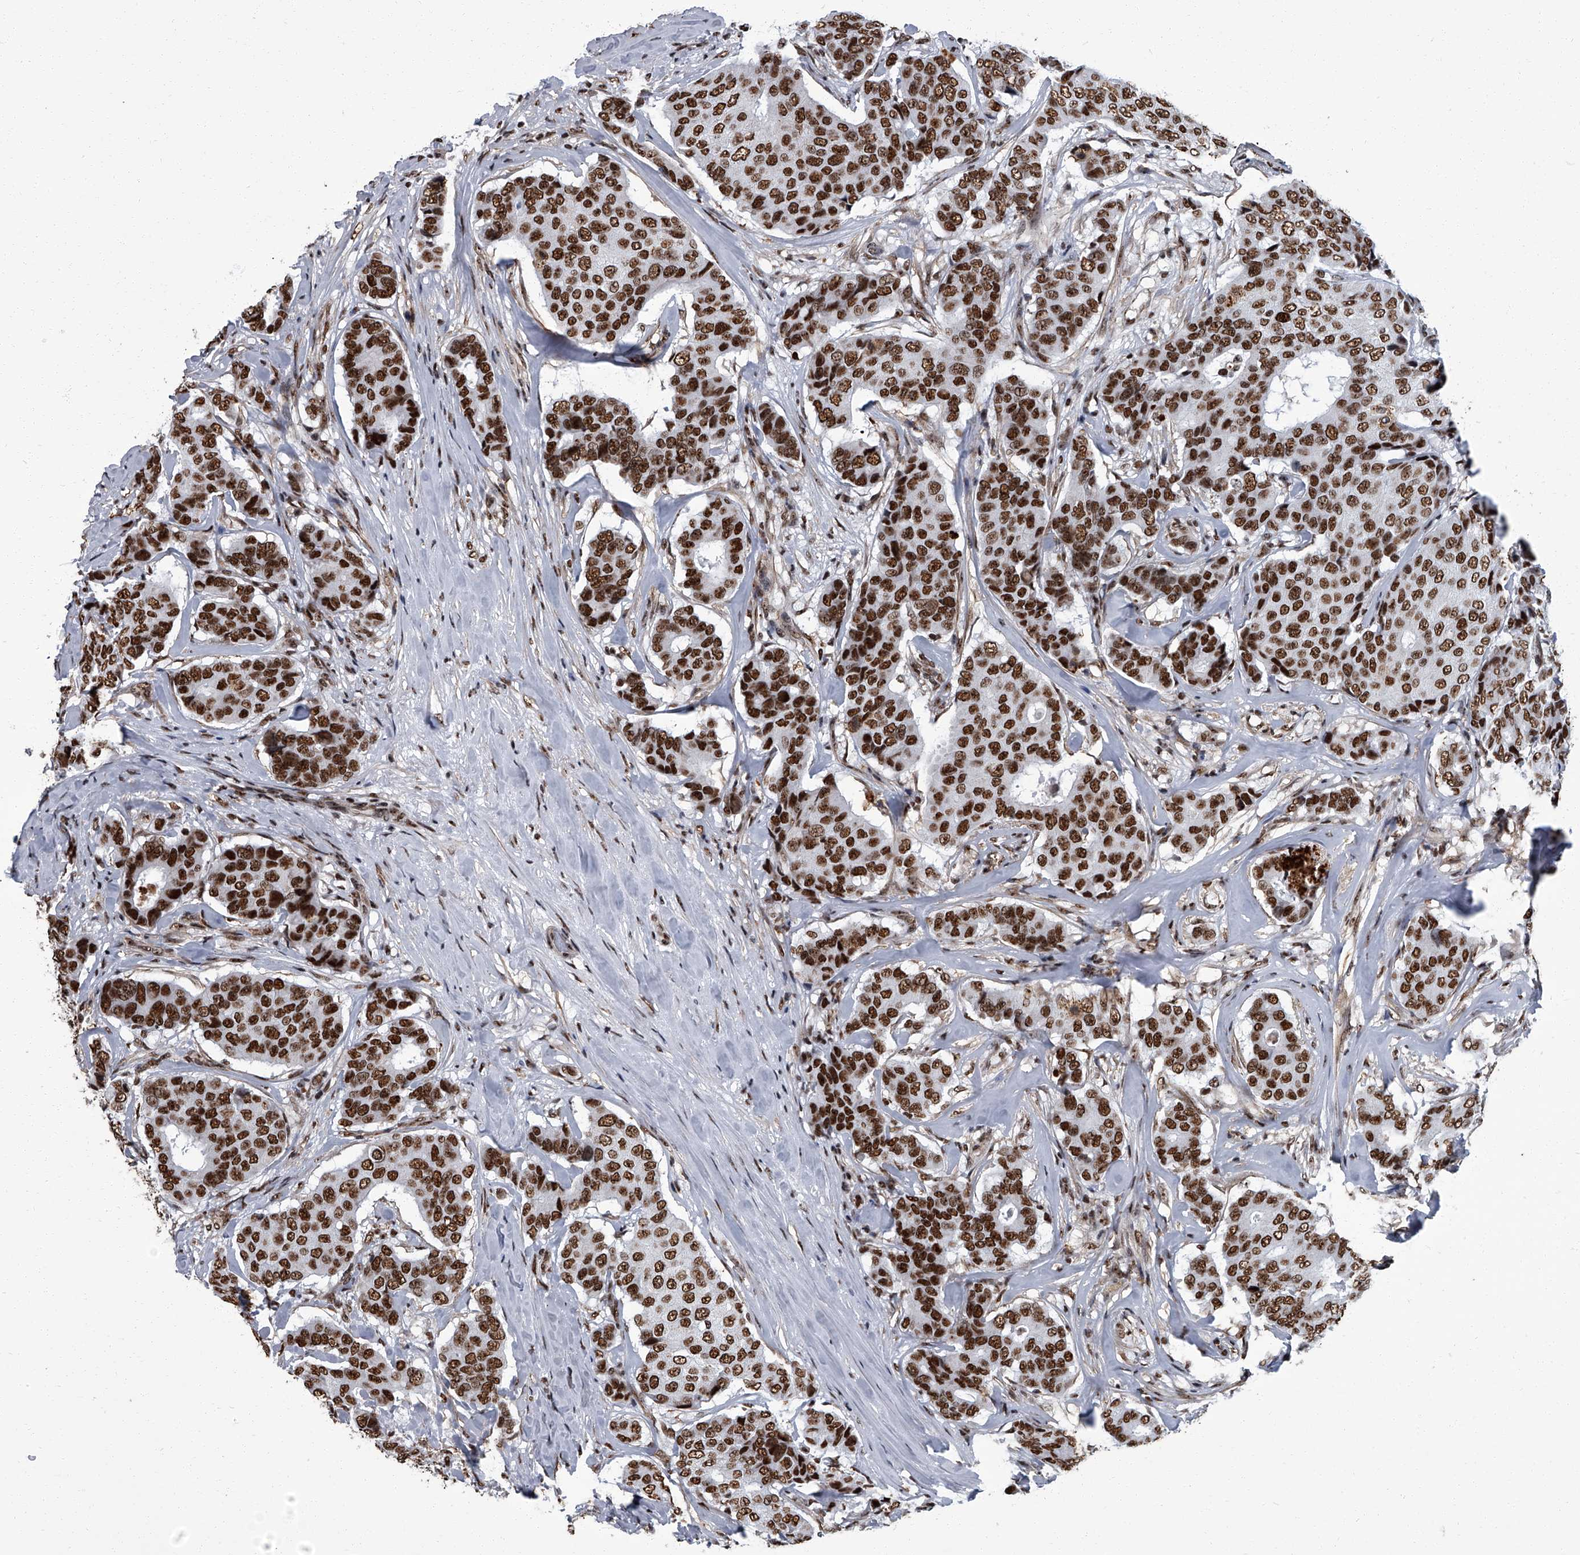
{"staining": {"intensity": "strong", "quantity": ">75%", "location": "nuclear"}, "tissue": "breast cancer", "cell_type": "Tumor cells", "image_type": "cancer", "snomed": [{"axis": "morphology", "description": "Duct carcinoma"}, {"axis": "topography", "description": "Breast"}], "caption": "Human breast cancer stained for a protein (brown) displays strong nuclear positive expression in about >75% of tumor cells.", "gene": "ZNF518B", "patient": {"sex": "female", "age": 75}}